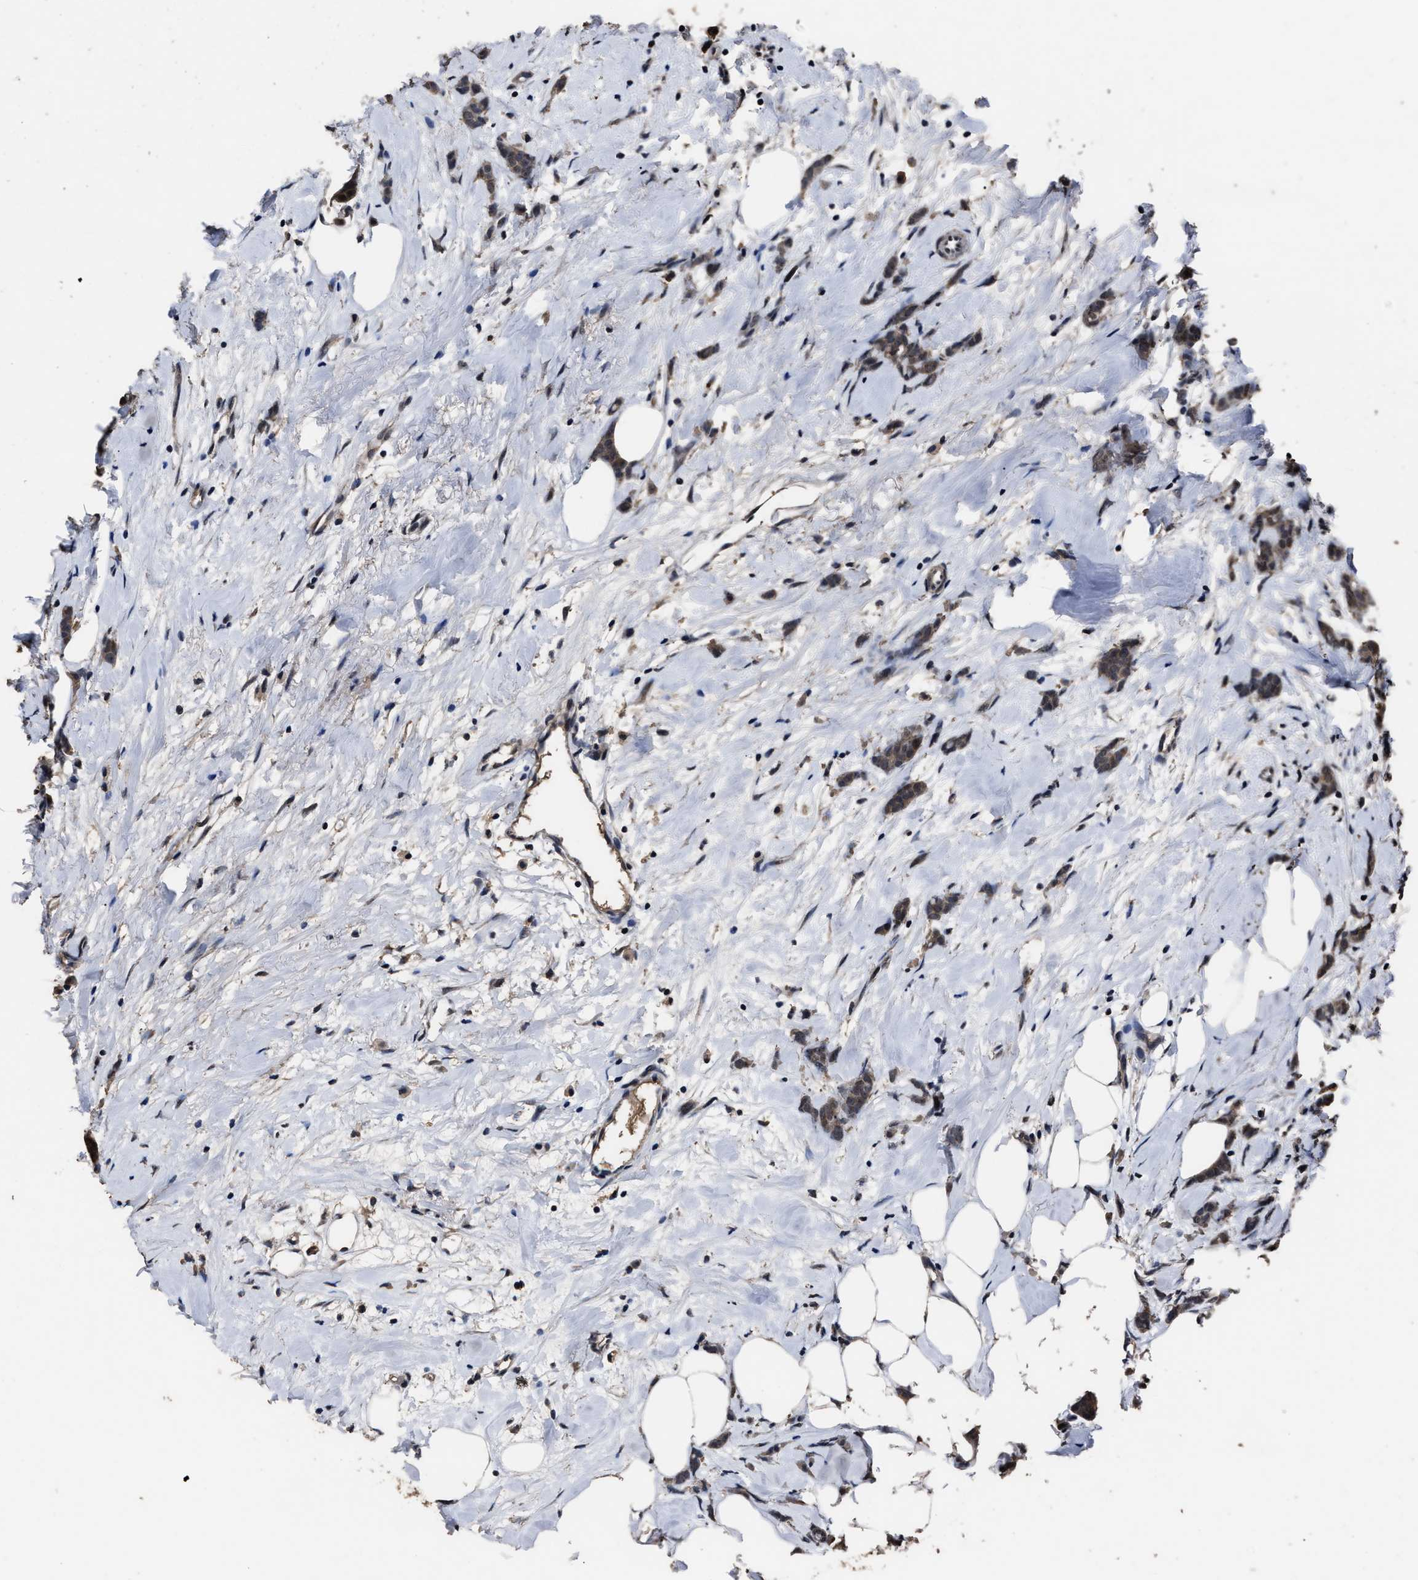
{"staining": {"intensity": "weak", "quantity": ">75%", "location": "cytoplasmic/membranous,nuclear"}, "tissue": "breast cancer", "cell_type": "Tumor cells", "image_type": "cancer", "snomed": [{"axis": "morphology", "description": "Lobular carcinoma, in situ"}, {"axis": "morphology", "description": "Lobular carcinoma"}, {"axis": "topography", "description": "Breast"}], "caption": "Immunohistochemical staining of breast cancer (lobular carcinoma) displays low levels of weak cytoplasmic/membranous and nuclear staining in about >75% of tumor cells.", "gene": "RSBN1L", "patient": {"sex": "female", "age": 41}}